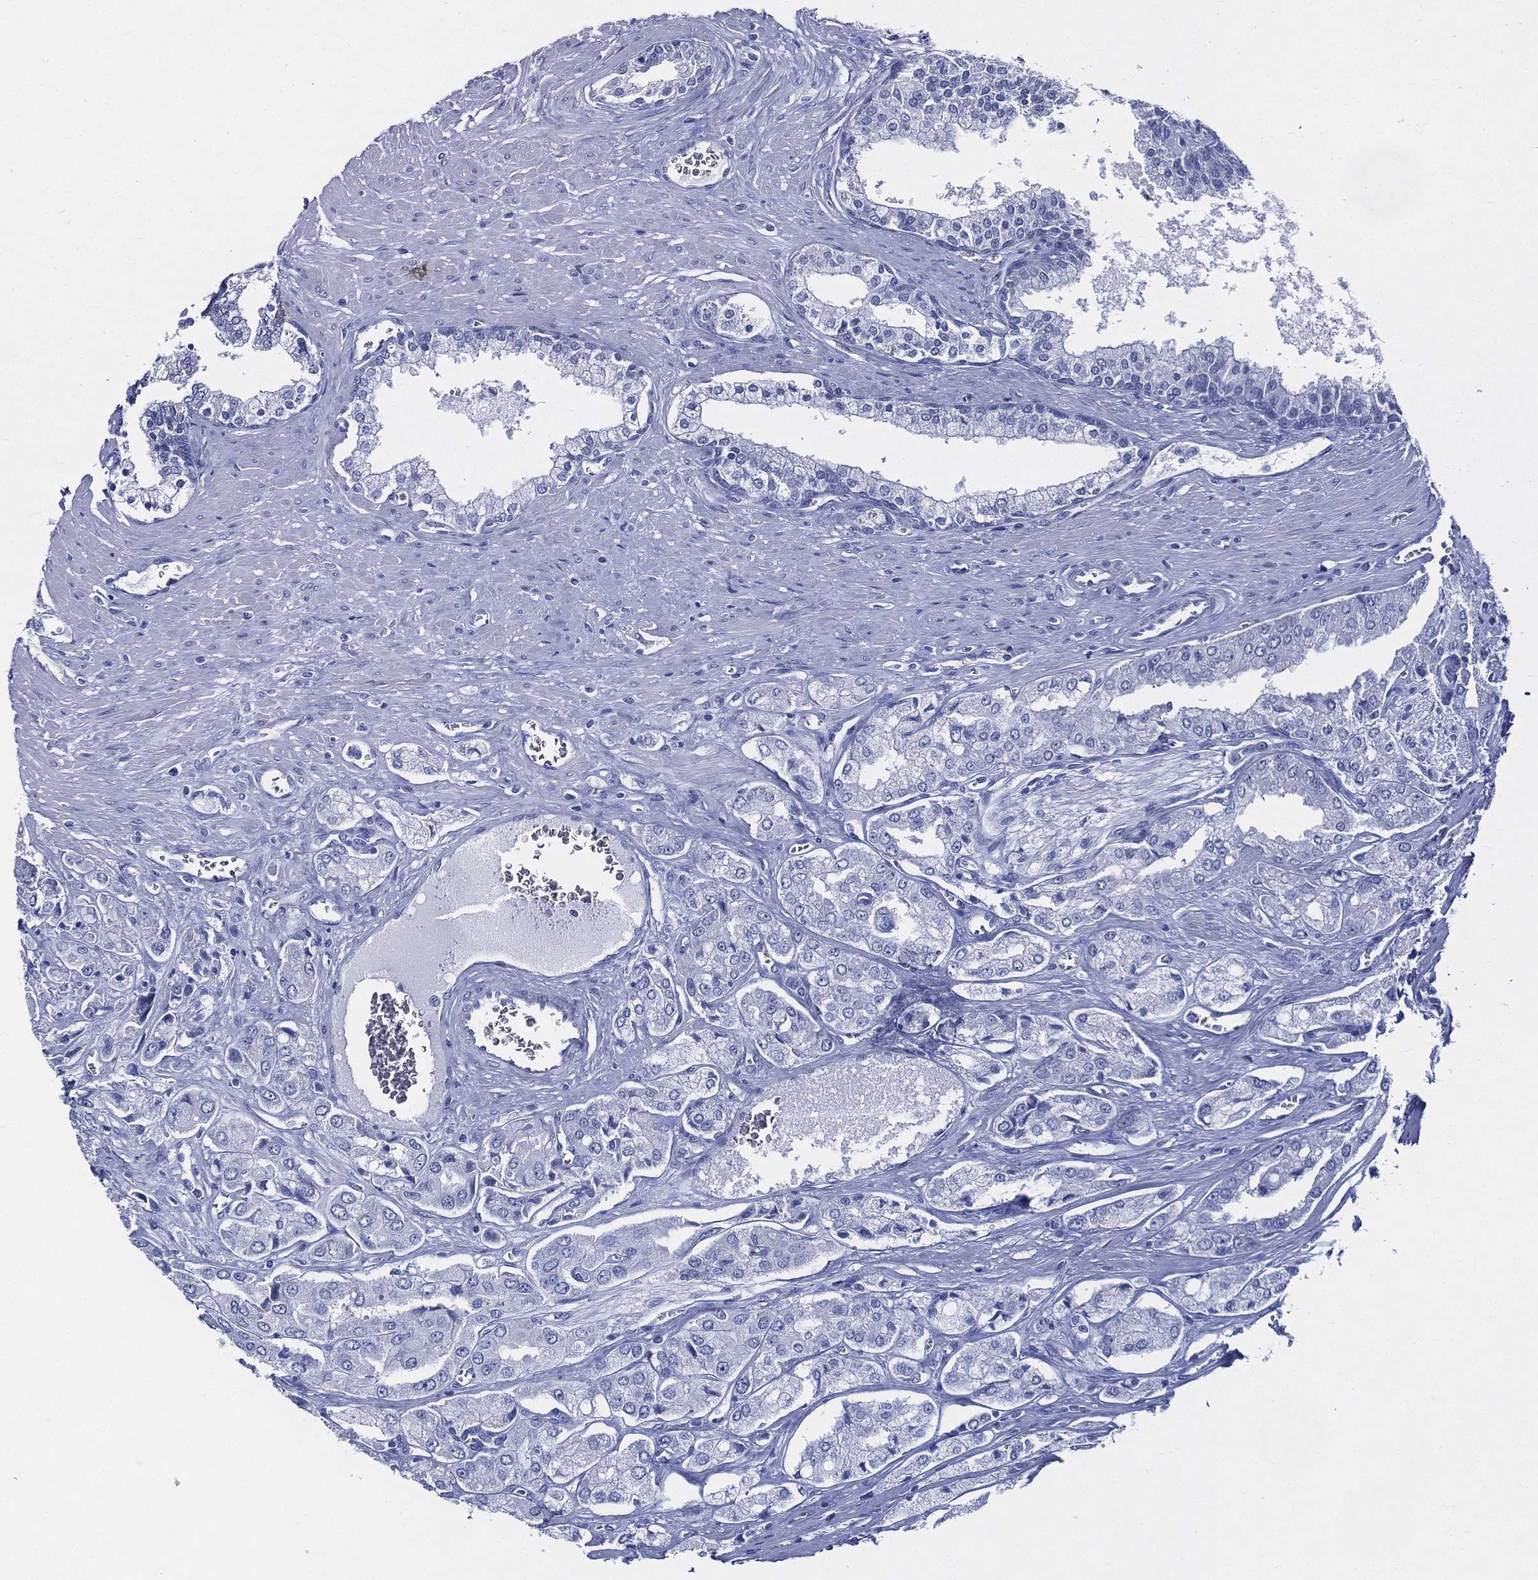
{"staining": {"intensity": "negative", "quantity": "none", "location": "none"}, "tissue": "prostate cancer", "cell_type": "Tumor cells", "image_type": "cancer", "snomed": [{"axis": "morphology", "description": "Adenocarcinoma, NOS"}, {"axis": "topography", "description": "Prostate and seminal vesicle, NOS"}, {"axis": "topography", "description": "Prostate"}], "caption": "Tumor cells show no significant protein staining in prostate adenocarcinoma.", "gene": "ACE2", "patient": {"sex": "male", "age": 67}}